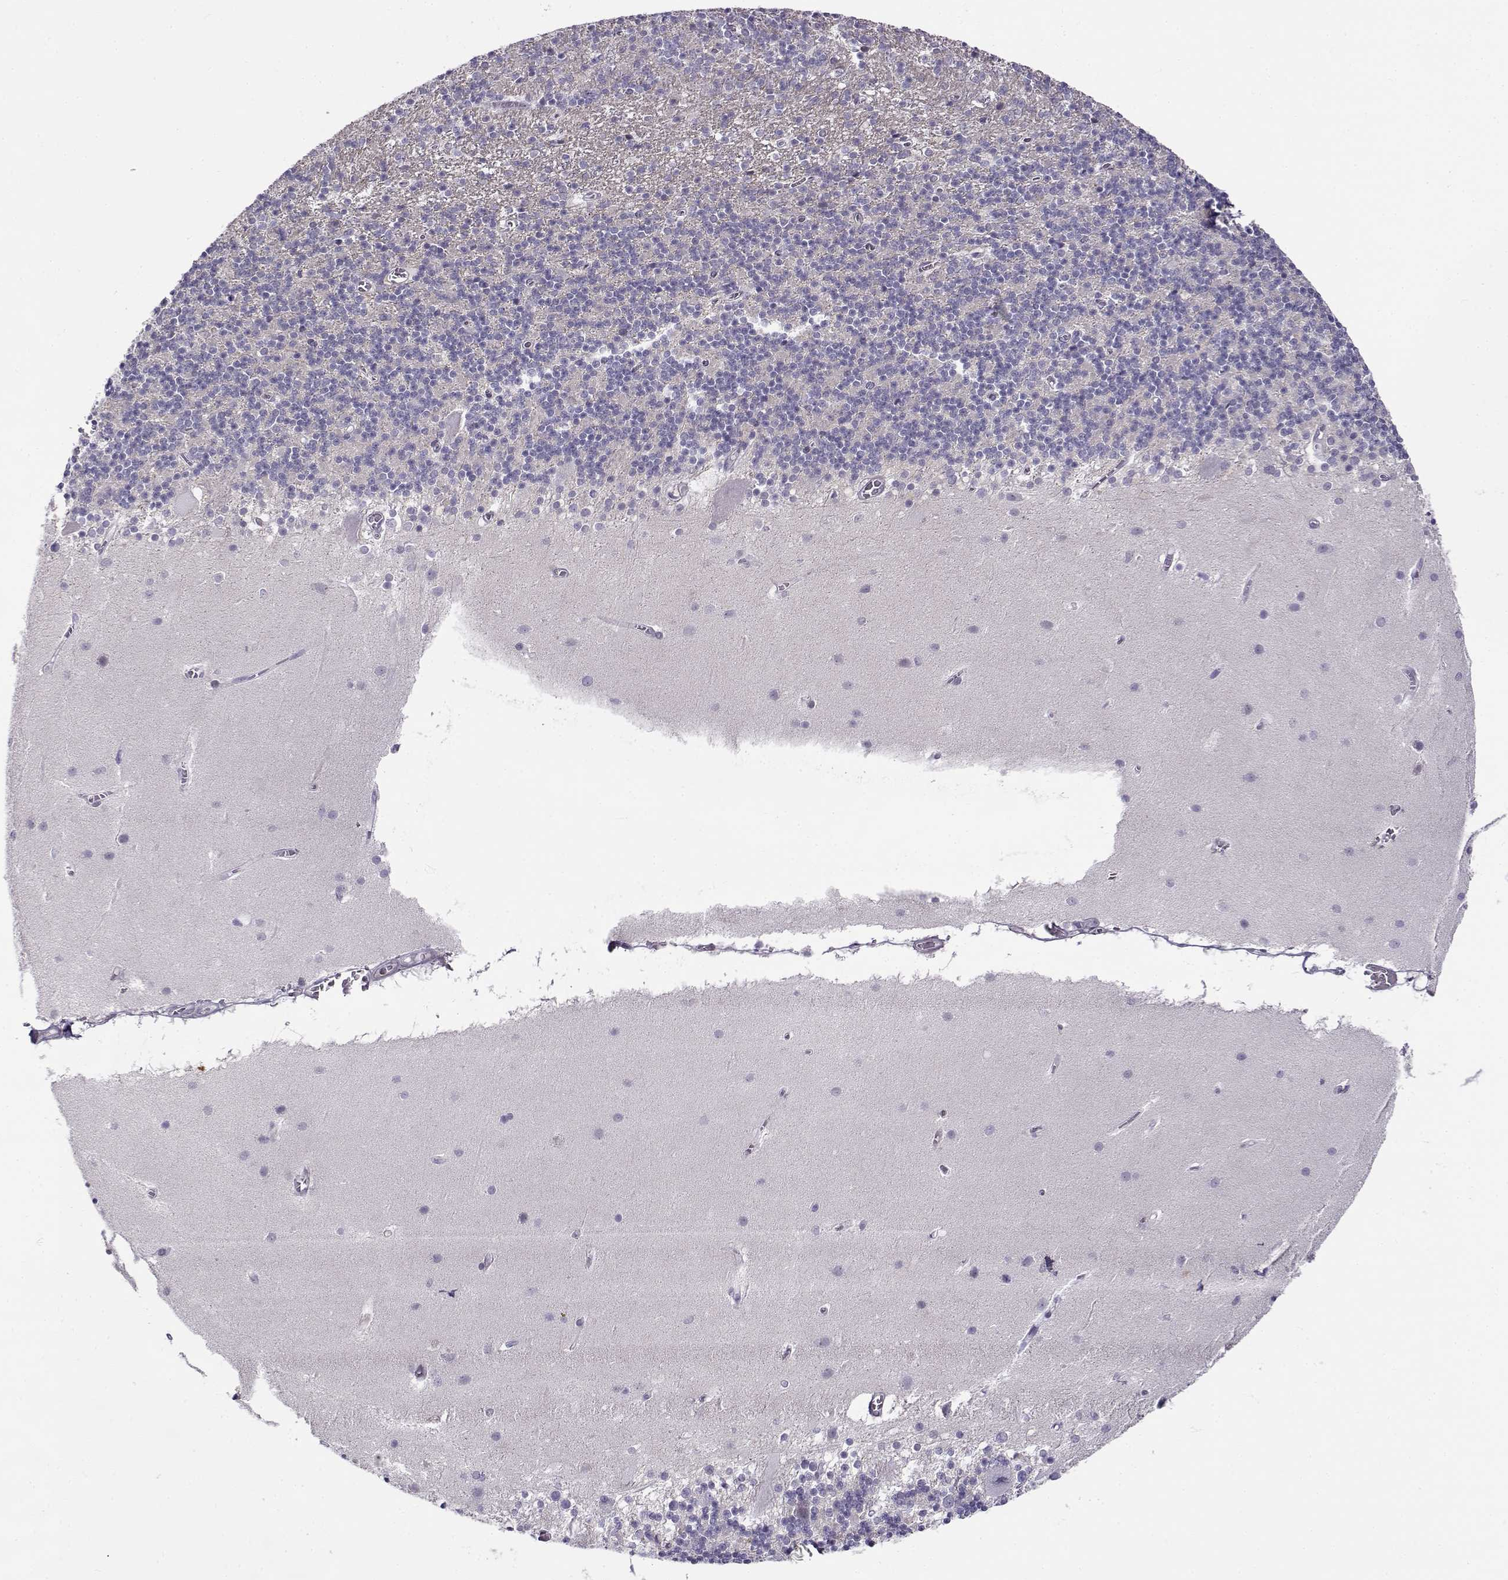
{"staining": {"intensity": "negative", "quantity": "none", "location": "none"}, "tissue": "cerebellum", "cell_type": "Cells in granular layer", "image_type": "normal", "snomed": [{"axis": "morphology", "description": "Normal tissue, NOS"}, {"axis": "topography", "description": "Cerebellum"}], "caption": "Immunohistochemical staining of unremarkable human cerebellum shows no significant staining in cells in granular layer.", "gene": "BACH1", "patient": {"sex": "male", "age": 70}}